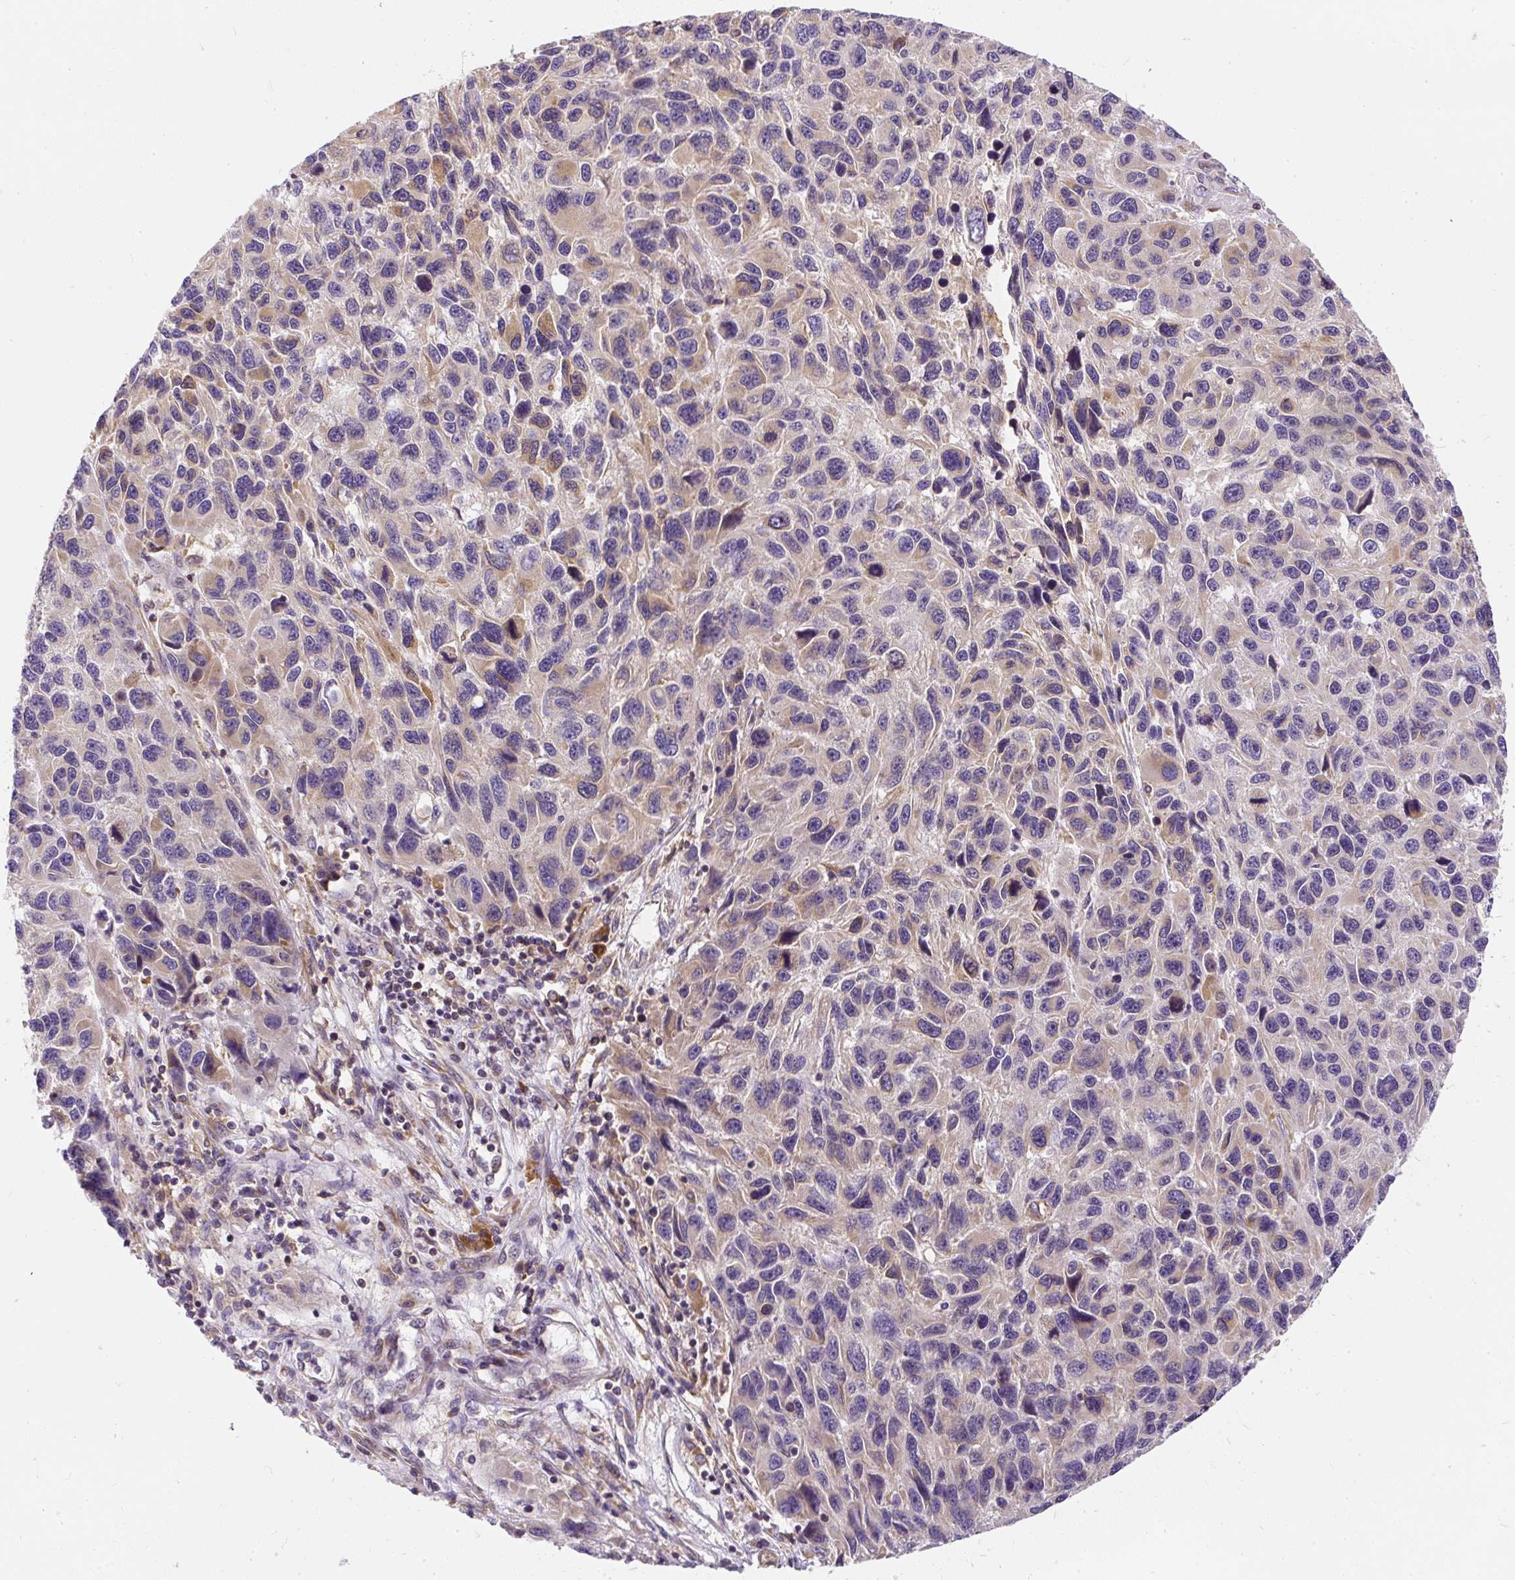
{"staining": {"intensity": "weak", "quantity": "25%-75%", "location": "cytoplasmic/membranous"}, "tissue": "melanoma", "cell_type": "Tumor cells", "image_type": "cancer", "snomed": [{"axis": "morphology", "description": "Malignant melanoma, NOS"}, {"axis": "topography", "description": "Skin"}], "caption": "High-power microscopy captured an IHC image of malignant melanoma, revealing weak cytoplasmic/membranous positivity in about 25%-75% of tumor cells.", "gene": "CYP20A1", "patient": {"sex": "male", "age": 53}}